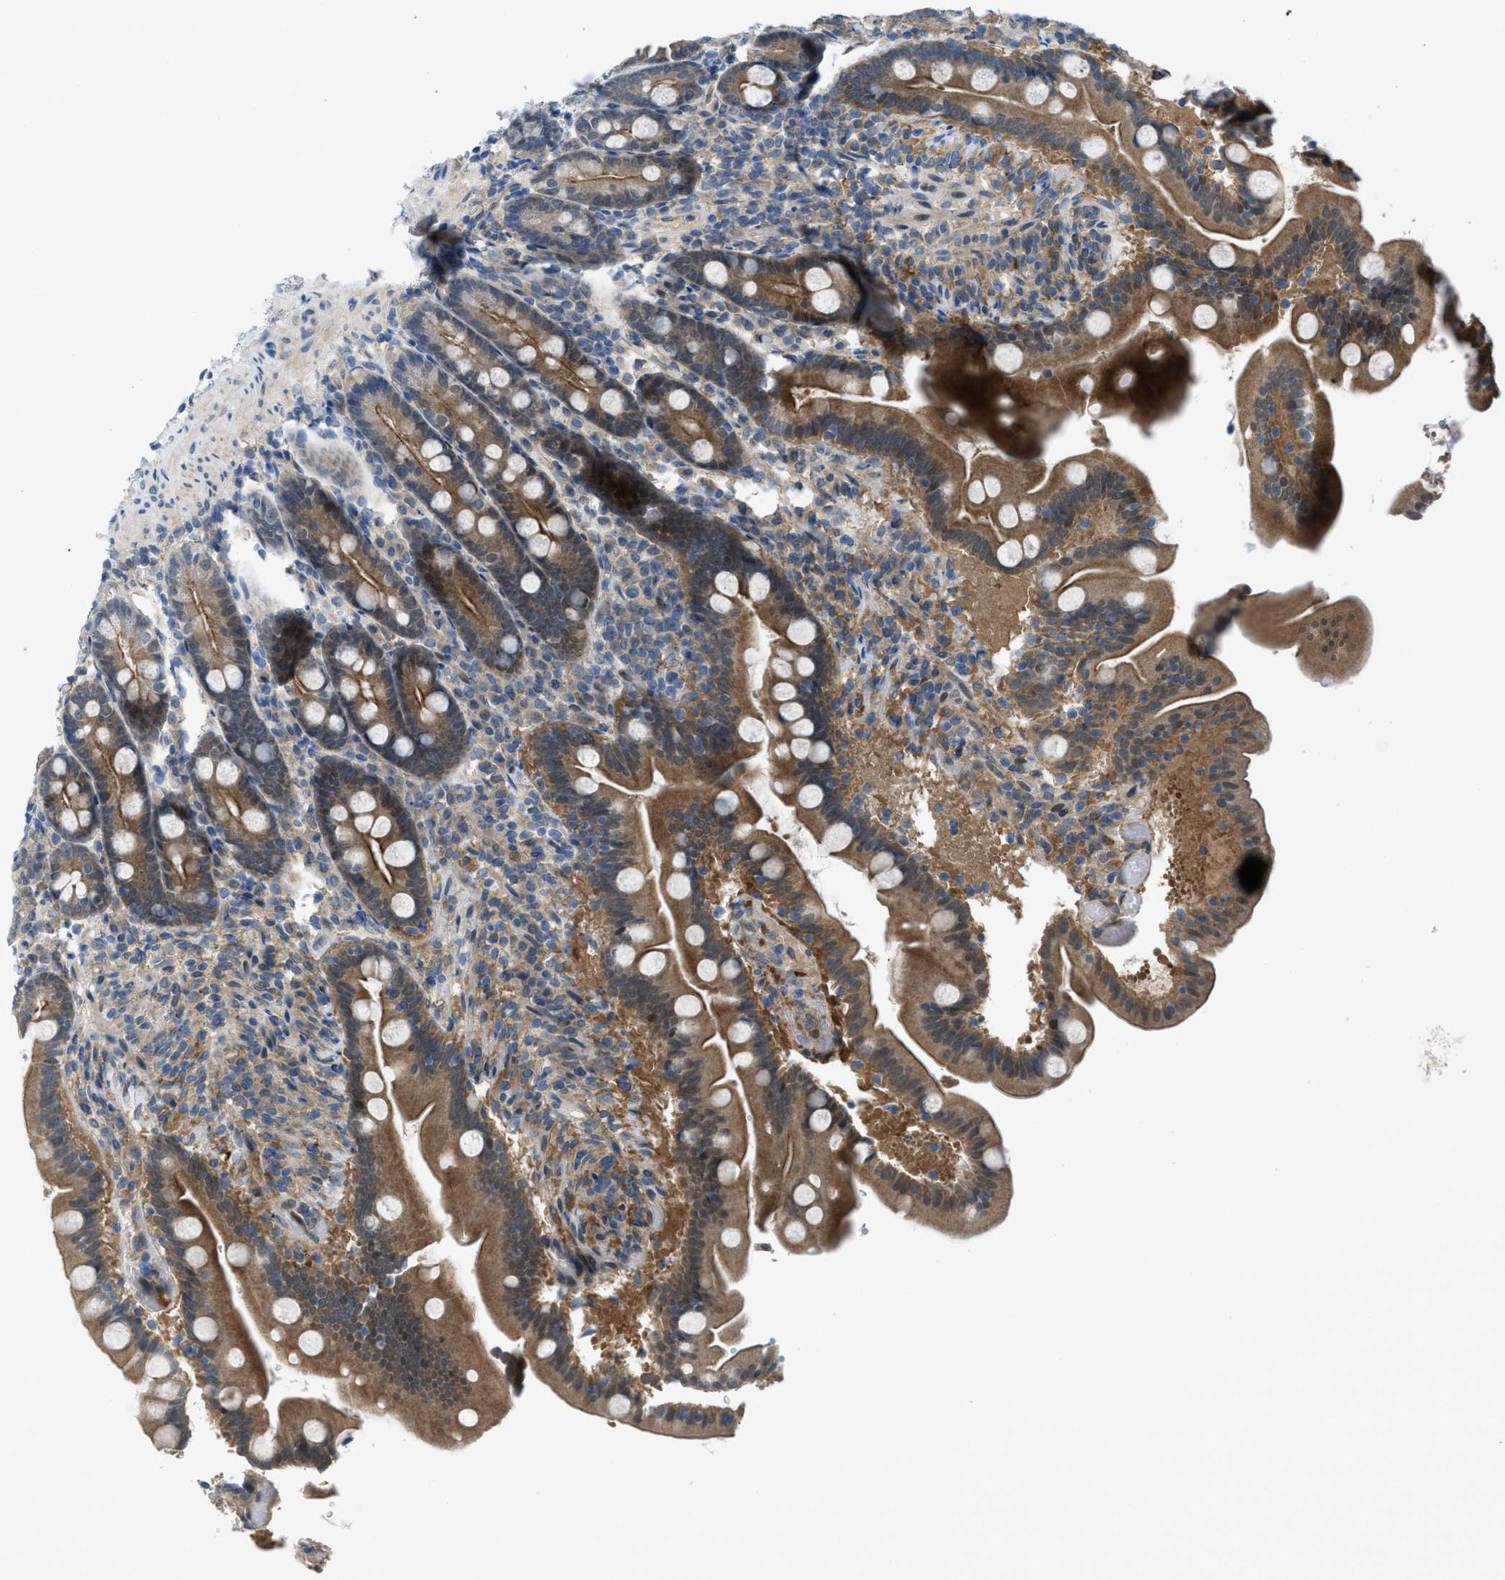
{"staining": {"intensity": "moderate", "quantity": ">75%", "location": "cytoplasmic/membranous"}, "tissue": "duodenum", "cell_type": "Glandular cells", "image_type": "normal", "snomed": [{"axis": "morphology", "description": "Normal tissue, NOS"}, {"axis": "topography", "description": "Duodenum"}], "caption": "Moderate cytoplasmic/membranous positivity for a protein is seen in about >75% of glandular cells of benign duodenum using immunohistochemistry (IHC).", "gene": "BAZ2B", "patient": {"sex": "male", "age": 54}}